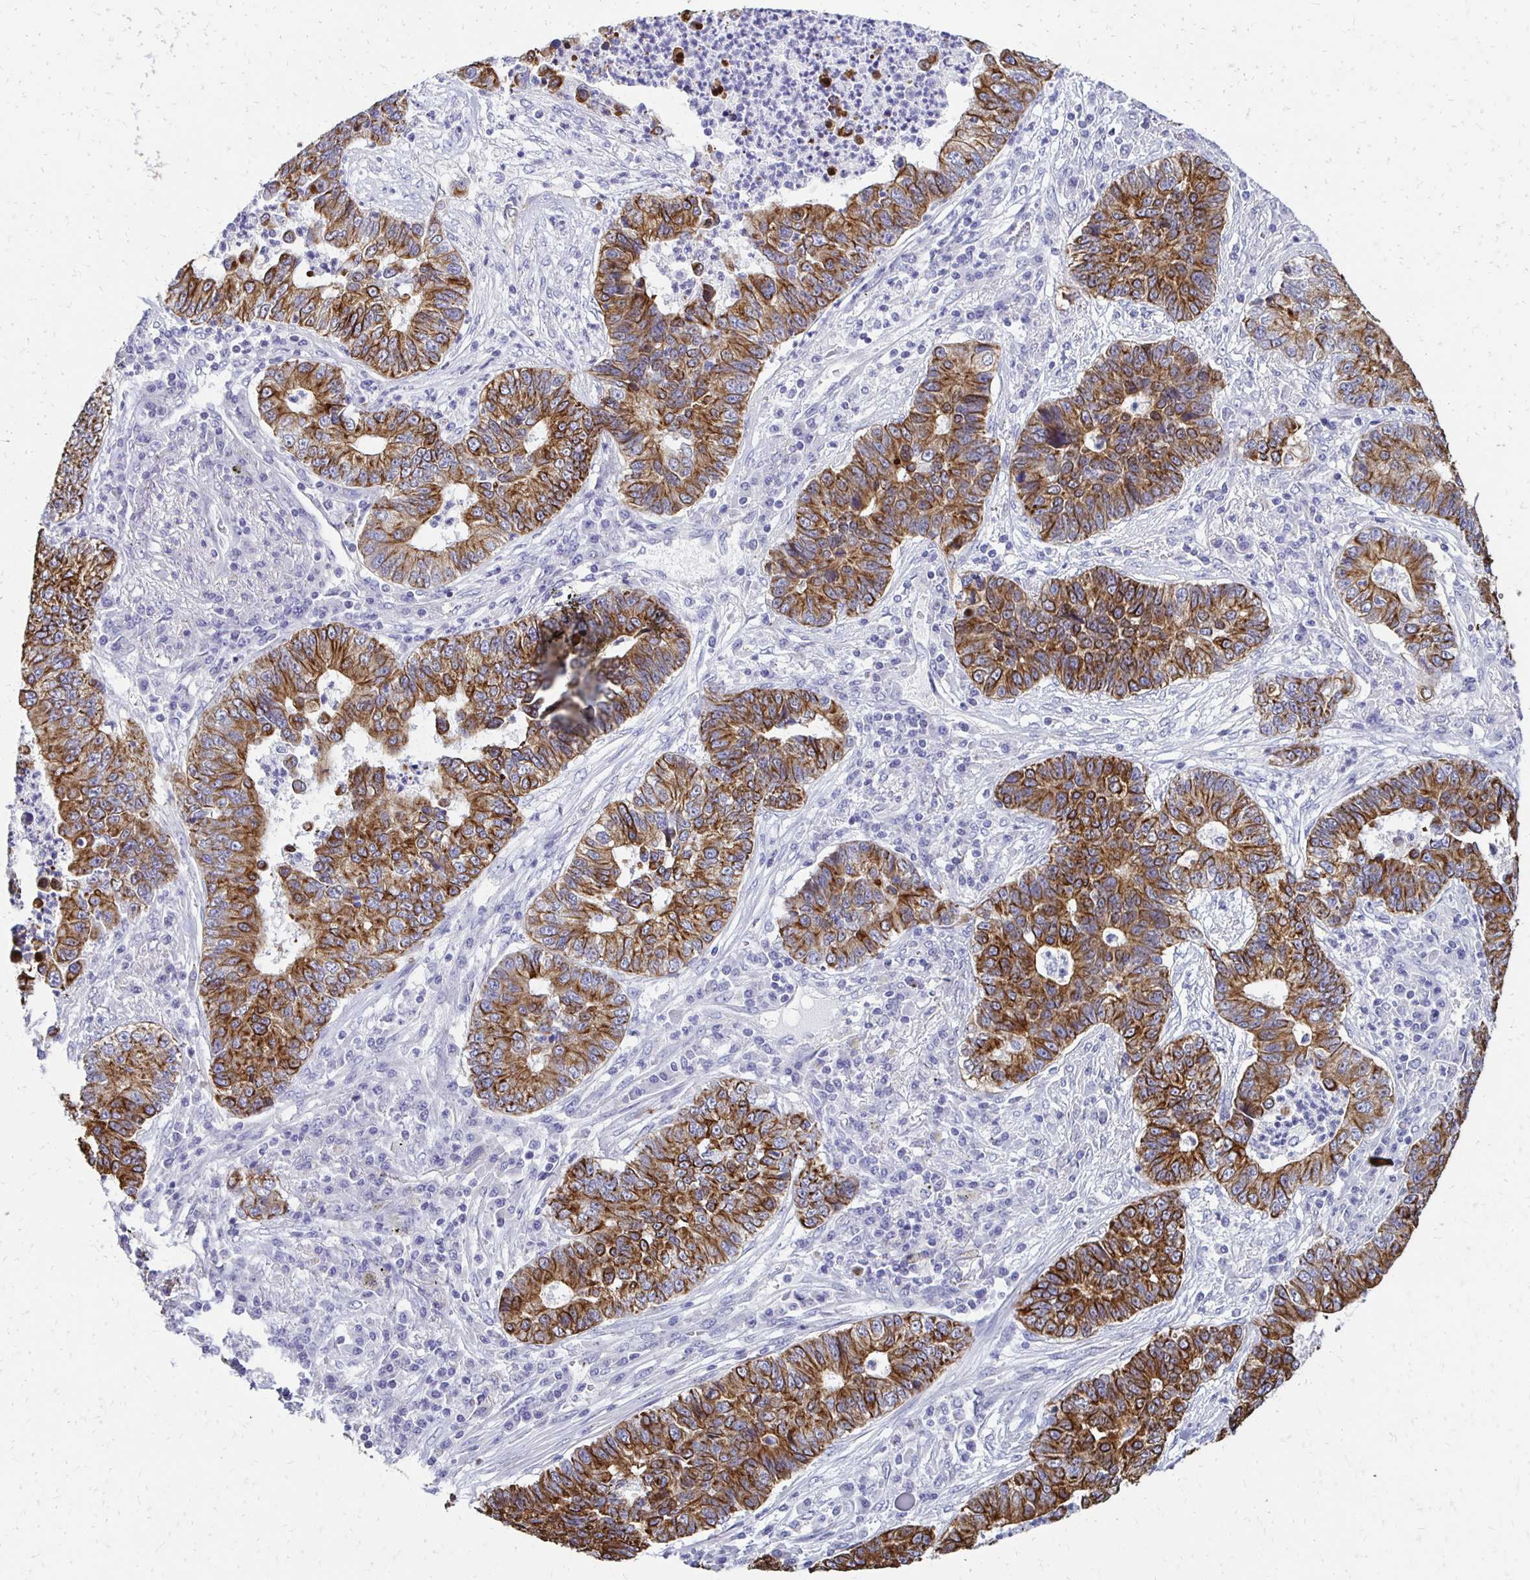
{"staining": {"intensity": "moderate", "quantity": ">75%", "location": "cytoplasmic/membranous"}, "tissue": "lung cancer", "cell_type": "Tumor cells", "image_type": "cancer", "snomed": [{"axis": "morphology", "description": "Adenocarcinoma, NOS"}, {"axis": "topography", "description": "Lung"}], "caption": "Human lung cancer (adenocarcinoma) stained with a brown dye displays moderate cytoplasmic/membranous positive staining in approximately >75% of tumor cells.", "gene": "C1QTNF2", "patient": {"sex": "female", "age": 57}}